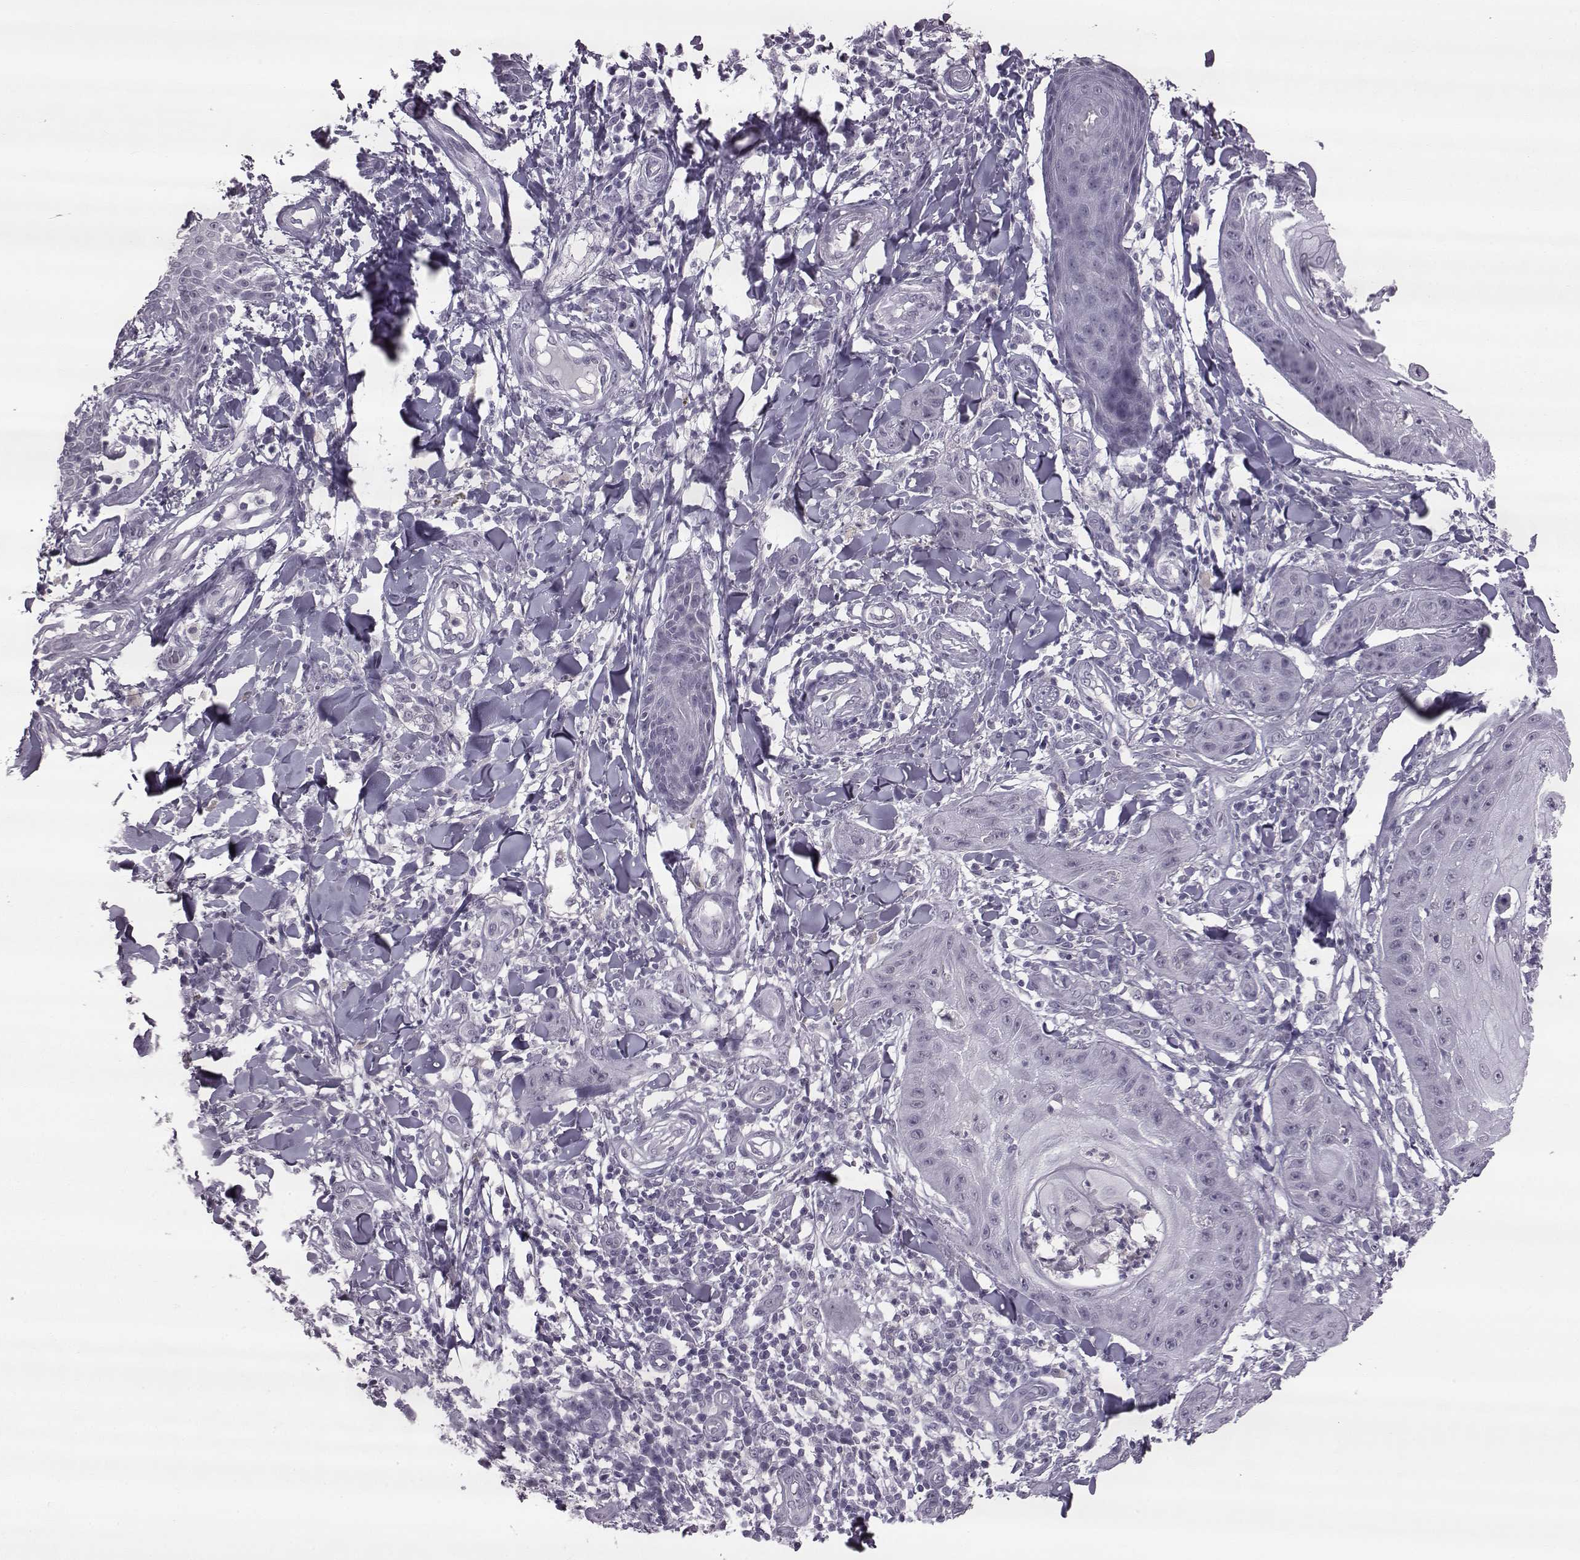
{"staining": {"intensity": "negative", "quantity": "none", "location": "none"}, "tissue": "skin cancer", "cell_type": "Tumor cells", "image_type": "cancer", "snomed": [{"axis": "morphology", "description": "Squamous cell carcinoma, NOS"}, {"axis": "topography", "description": "Skin"}], "caption": "The immunohistochemistry (IHC) photomicrograph has no significant expression in tumor cells of skin squamous cell carcinoma tissue. (DAB (3,3'-diaminobenzidine) IHC visualized using brightfield microscopy, high magnification).", "gene": "SLC28A2", "patient": {"sex": "male", "age": 70}}